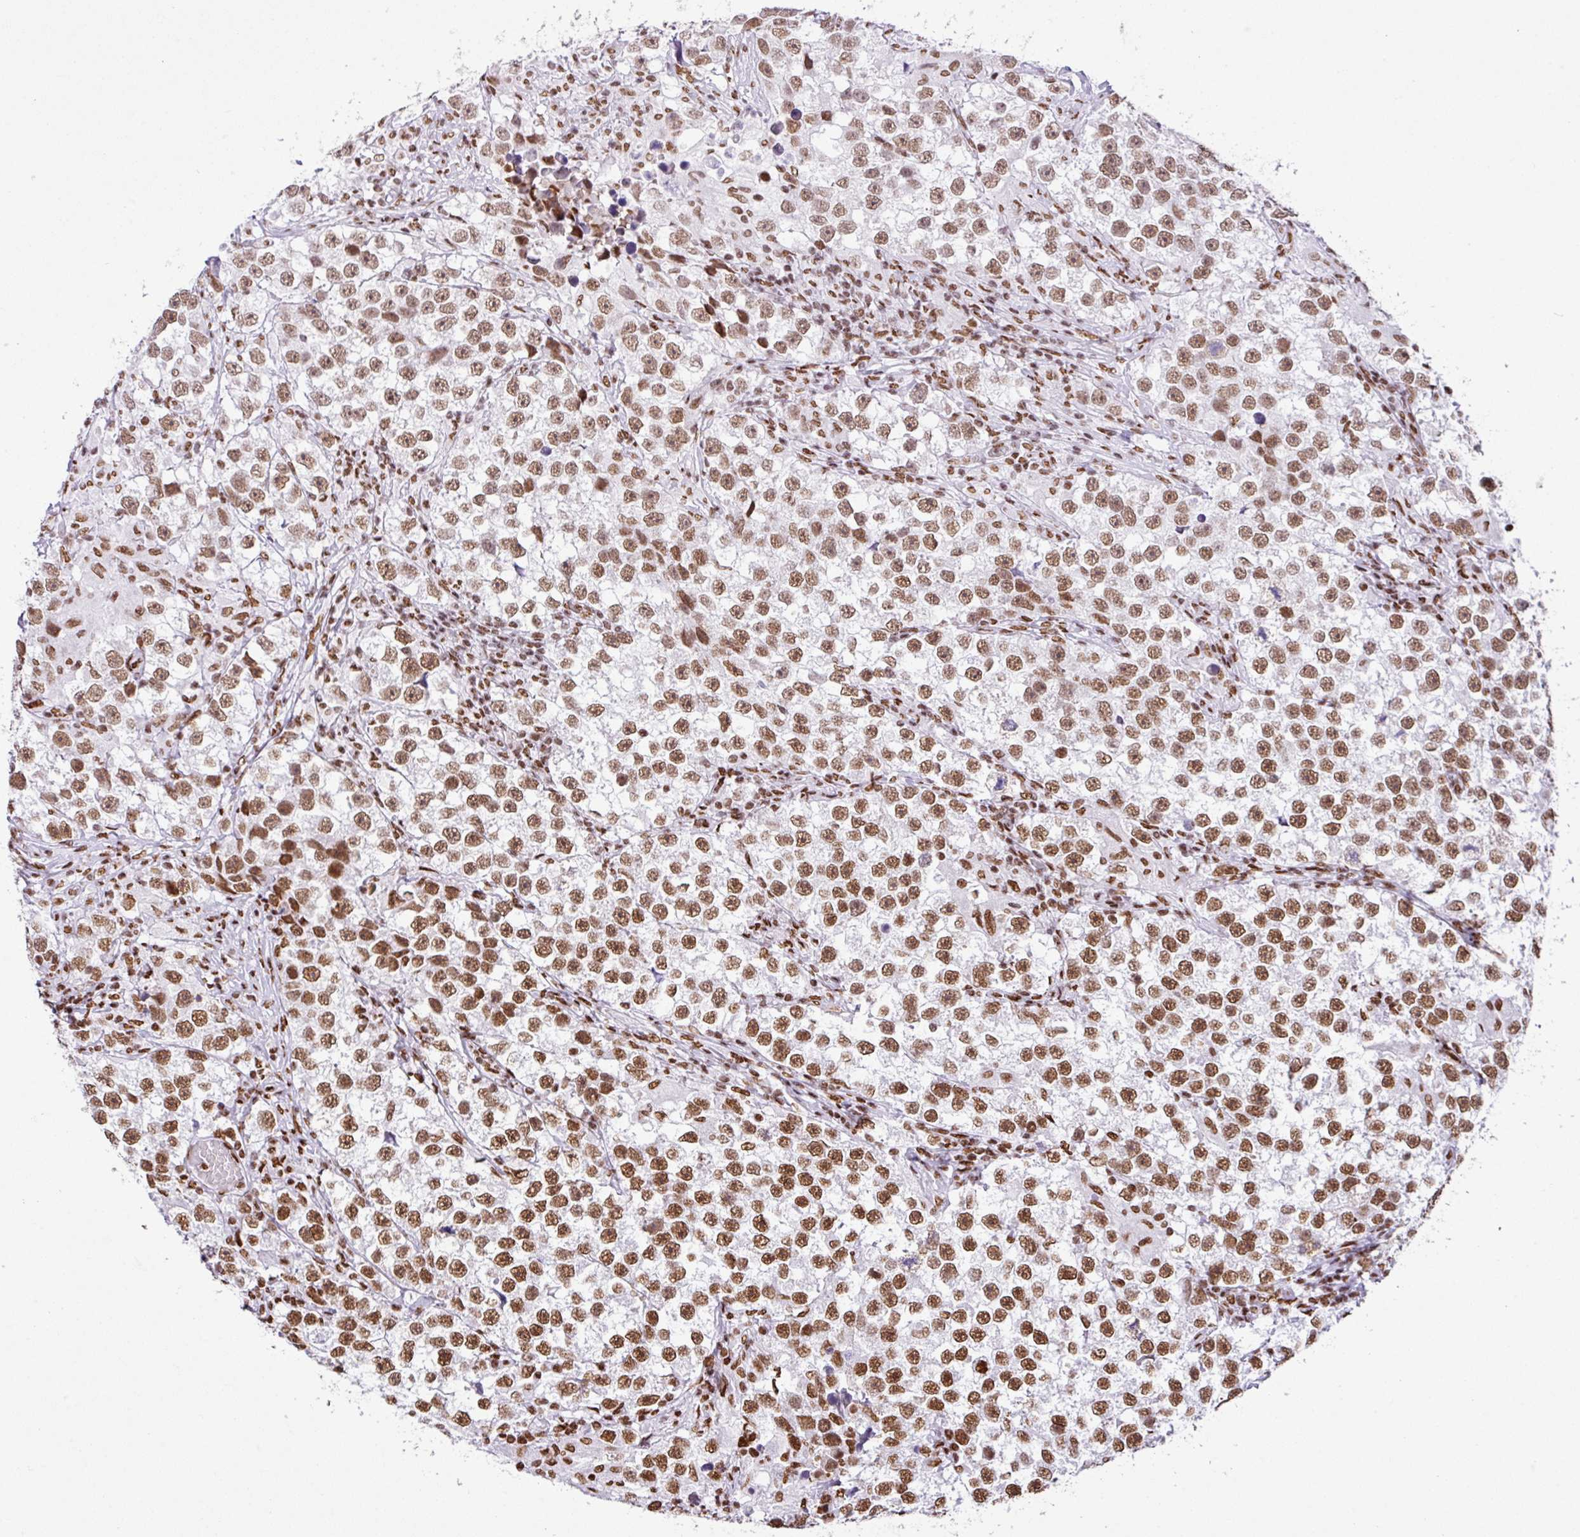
{"staining": {"intensity": "moderate", "quantity": ">75%", "location": "nuclear"}, "tissue": "testis cancer", "cell_type": "Tumor cells", "image_type": "cancer", "snomed": [{"axis": "morphology", "description": "Seminoma, NOS"}, {"axis": "topography", "description": "Testis"}], "caption": "Human testis seminoma stained with a brown dye exhibits moderate nuclear positive expression in approximately >75% of tumor cells.", "gene": "RARG", "patient": {"sex": "male", "age": 46}}